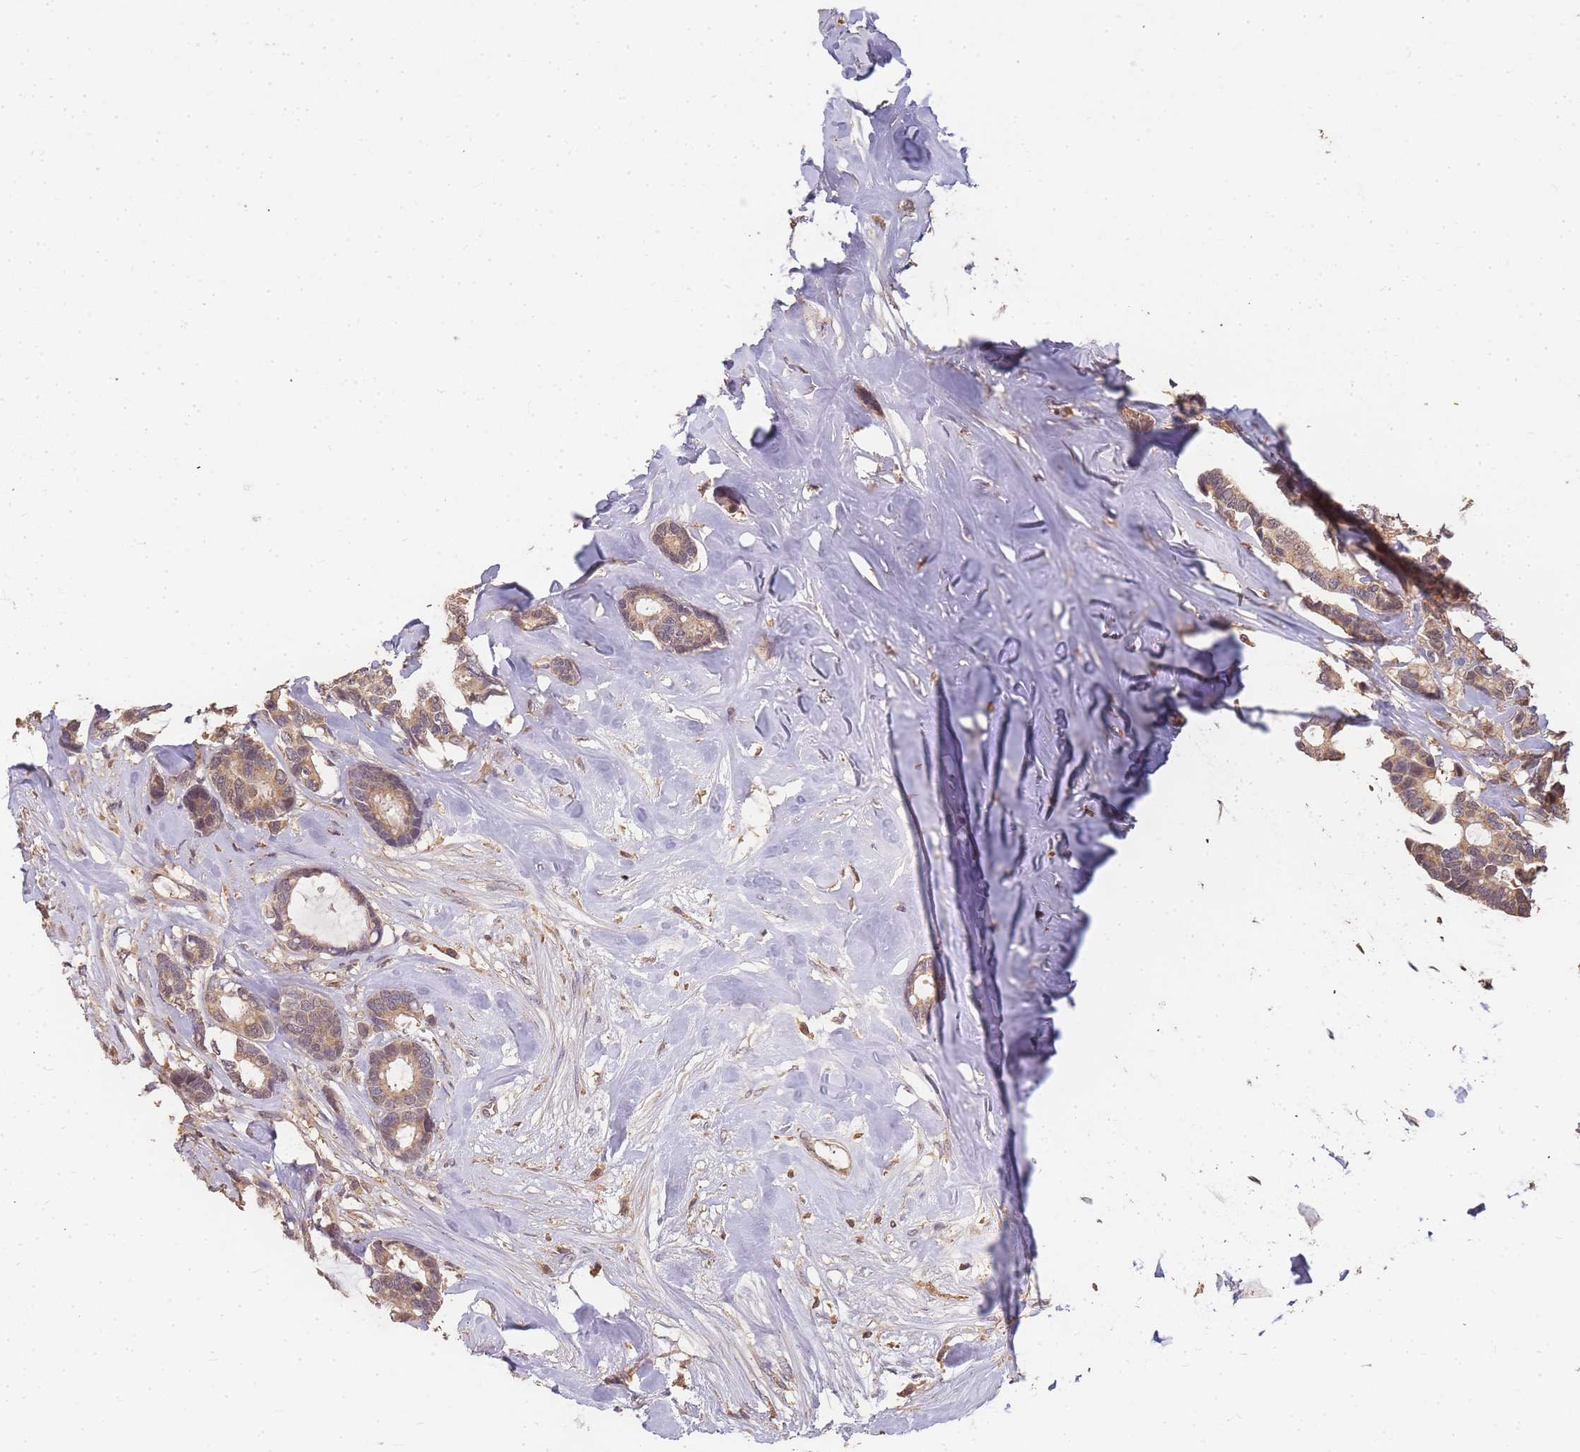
{"staining": {"intensity": "weak", "quantity": ">75%", "location": "cytoplasmic/membranous"}, "tissue": "breast cancer", "cell_type": "Tumor cells", "image_type": "cancer", "snomed": [{"axis": "morphology", "description": "Duct carcinoma"}, {"axis": "topography", "description": "Breast"}], "caption": "Immunohistochemical staining of human breast intraductal carcinoma reveals low levels of weak cytoplasmic/membranous positivity in about >75% of tumor cells. The staining was performed using DAB to visualize the protein expression in brown, while the nuclei were stained in blue with hematoxylin (Magnification: 20x).", "gene": "CDKN2AIPNL", "patient": {"sex": "female", "age": 87}}